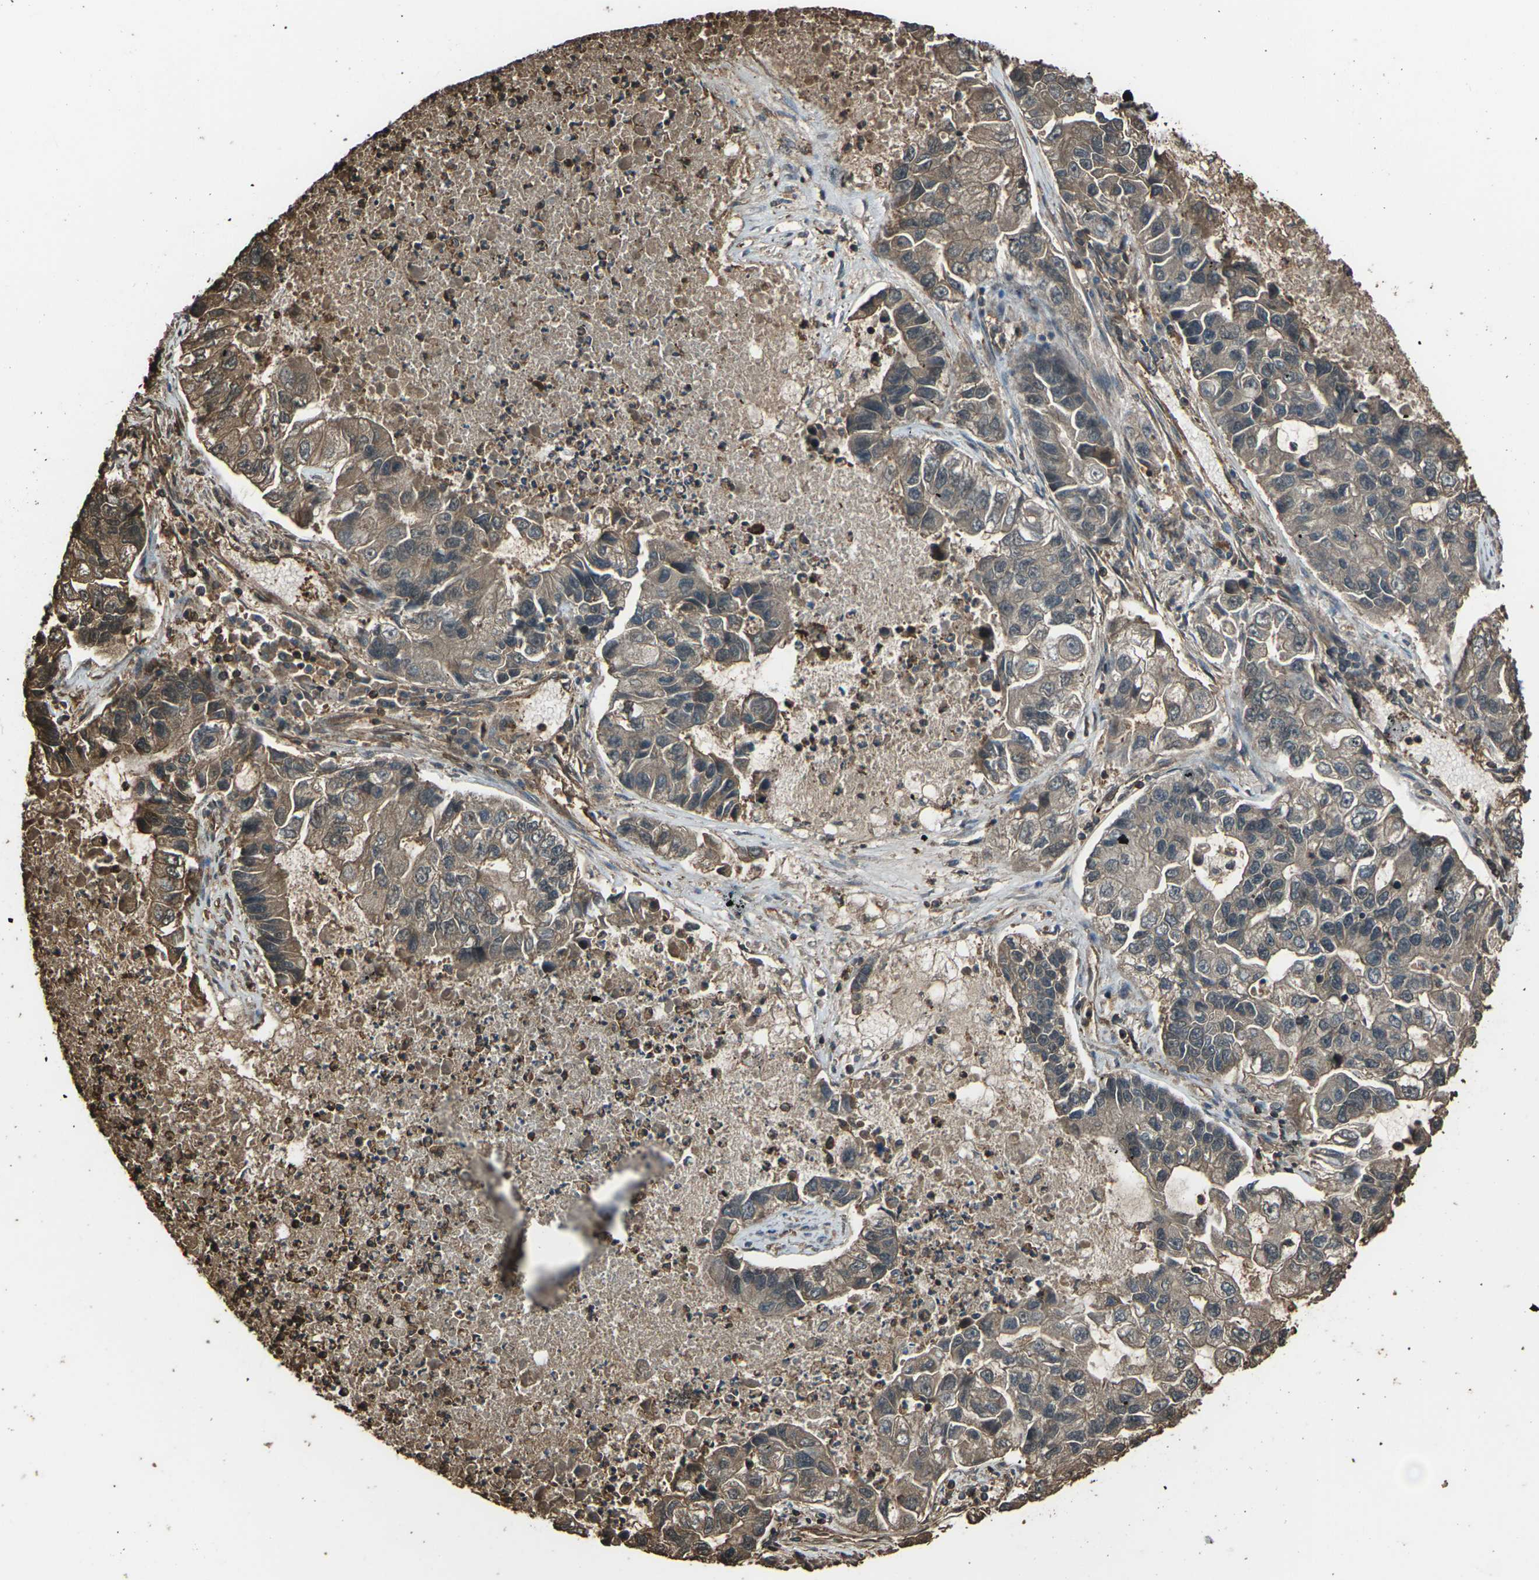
{"staining": {"intensity": "moderate", "quantity": "25%-75%", "location": "cytoplasmic/membranous"}, "tissue": "lung cancer", "cell_type": "Tumor cells", "image_type": "cancer", "snomed": [{"axis": "morphology", "description": "Adenocarcinoma, NOS"}, {"axis": "topography", "description": "Lung"}], "caption": "High-magnification brightfield microscopy of lung cancer stained with DAB (3,3'-diaminobenzidine) (brown) and counterstained with hematoxylin (blue). tumor cells exhibit moderate cytoplasmic/membranous staining is present in about25%-75% of cells. The staining is performed using DAB brown chromogen to label protein expression. The nuclei are counter-stained blue using hematoxylin.", "gene": "DHPS", "patient": {"sex": "female", "age": 51}}